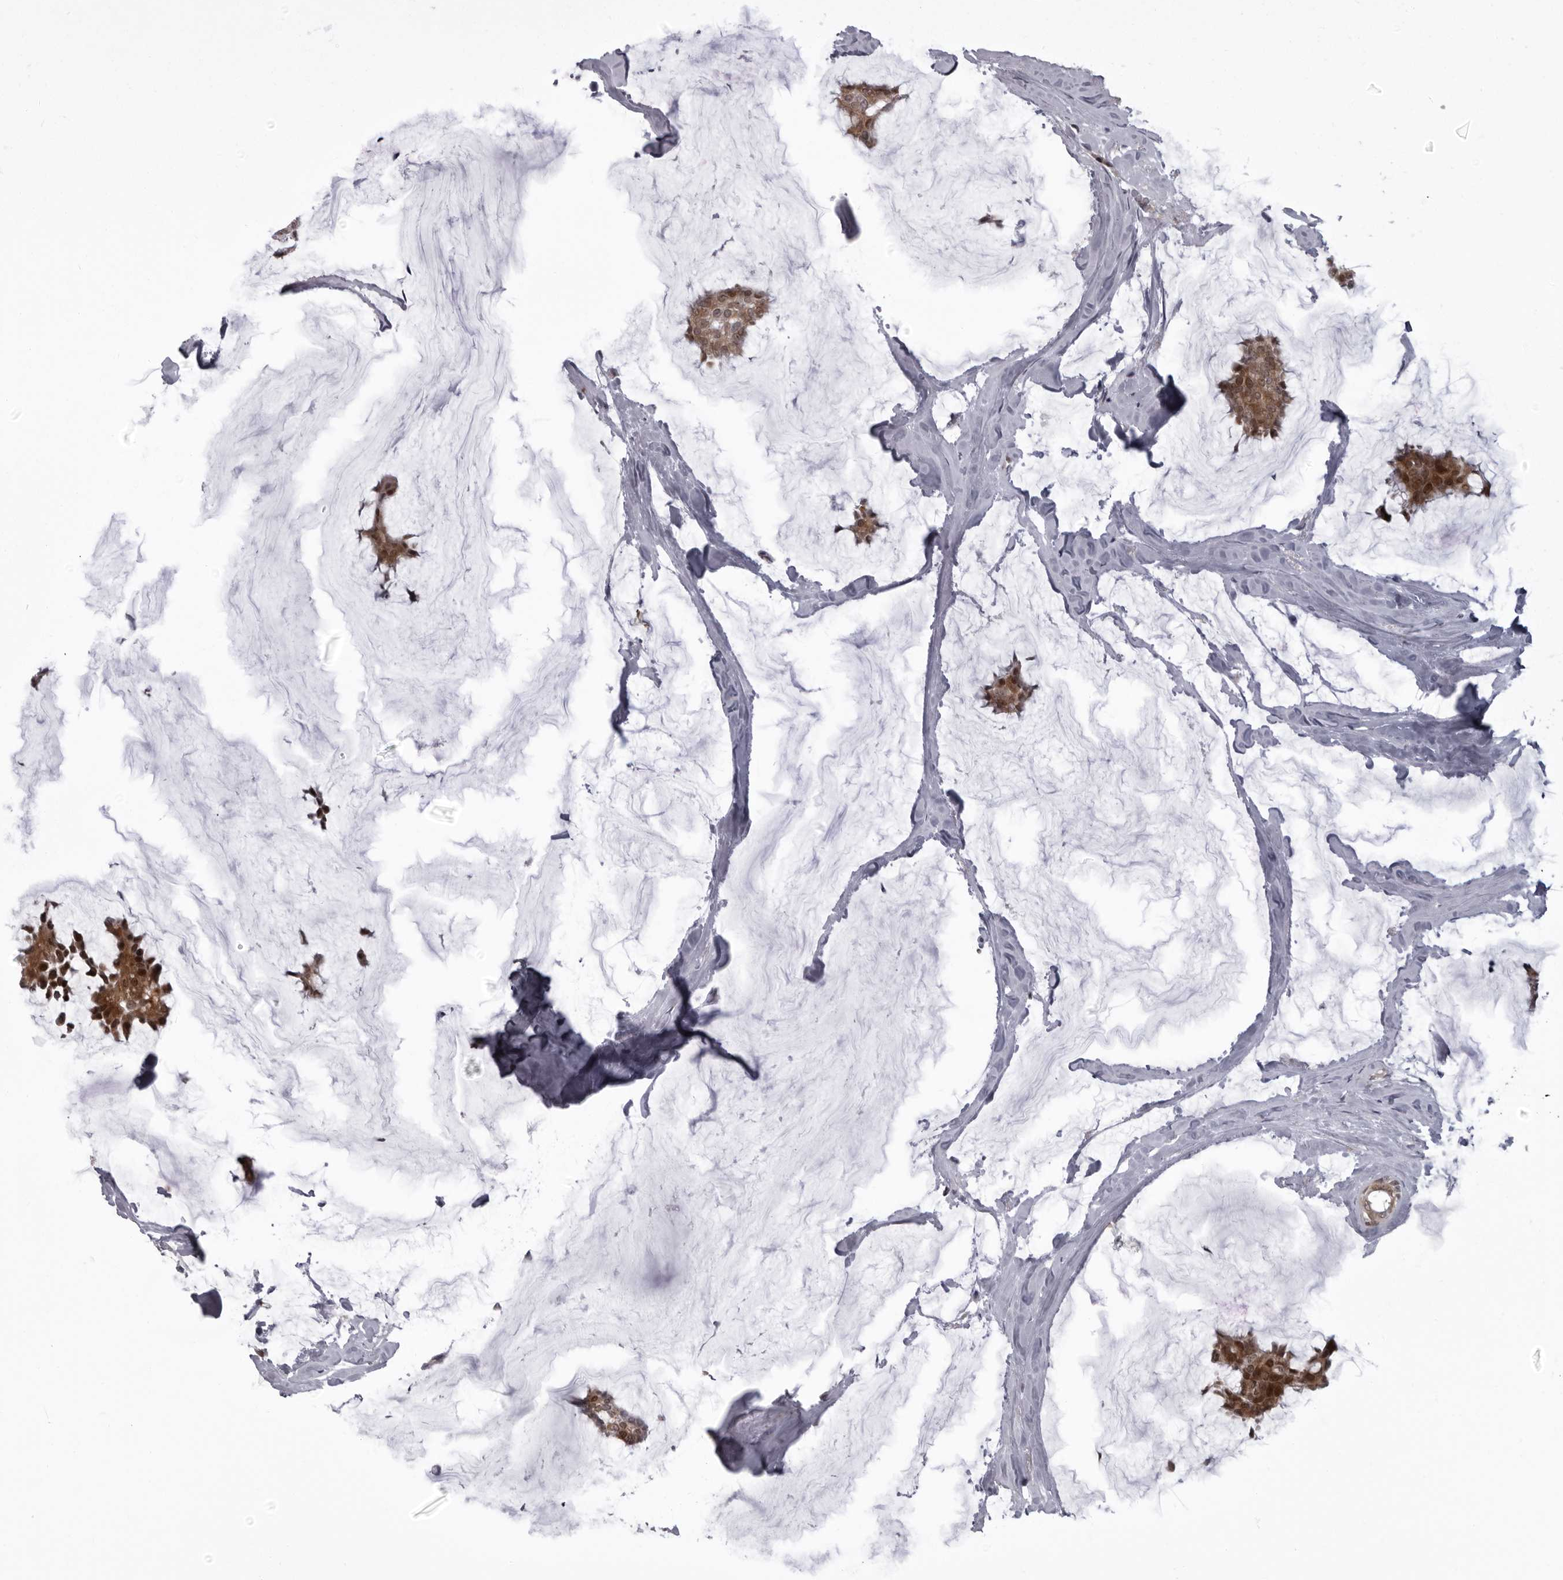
{"staining": {"intensity": "moderate", "quantity": ">75%", "location": "cytoplasmic/membranous,nuclear"}, "tissue": "breast cancer", "cell_type": "Tumor cells", "image_type": "cancer", "snomed": [{"axis": "morphology", "description": "Duct carcinoma"}, {"axis": "topography", "description": "Breast"}], "caption": "Immunohistochemistry (IHC) (DAB (3,3'-diaminobenzidine)) staining of breast infiltrating ductal carcinoma shows moderate cytoplasmic/membranous and nuclear protein expression in about >75% of tumor cells.", "gene": "THOP1", "patient": {"sex": "female", "age": 93}}